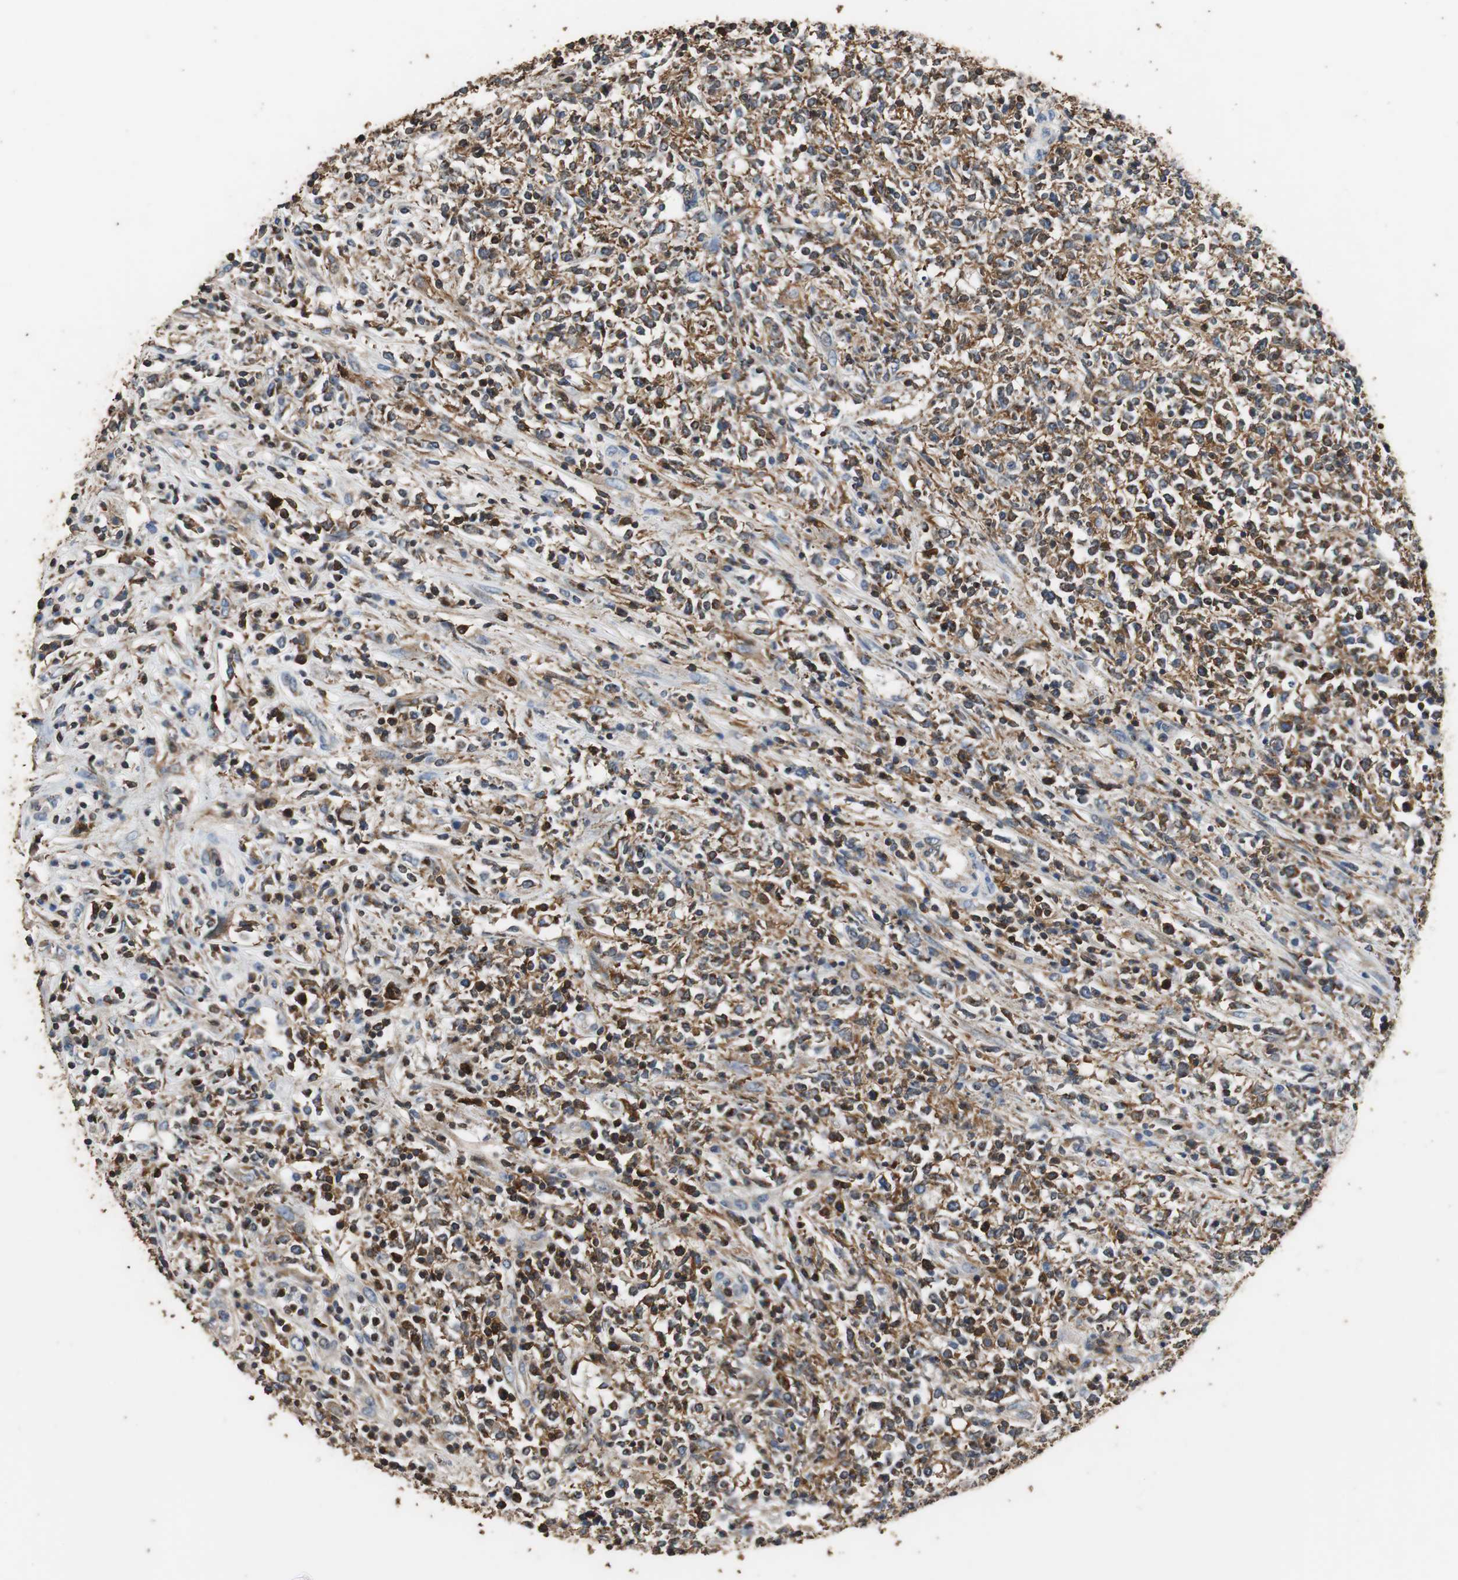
{"staining": {"intensity": "moderate", "quantity": ">75%", "location": "cytoplasmic/membranous"}, "tissue": "lymphoma", "cell_type": "Tumor cells", "image_type": "cancer", "snomed": [{"axis": "morphology", "description": "Malignant lymphoma, non-Hodgkin's type, High grade"}, {"axis": "topography", "description": "Lymph node"}], "caption": "An immunohistochemistry photomicrograph of neoplastic tissue is shown. Protein staining in brown shows moderate cytoplasmic/membranous positivity in high-grade malignant lymphoma, non-Hodgkin's type within tumor cells.", "gene": "PRKRA", "patient": {"sex": "female", "age": 84}}